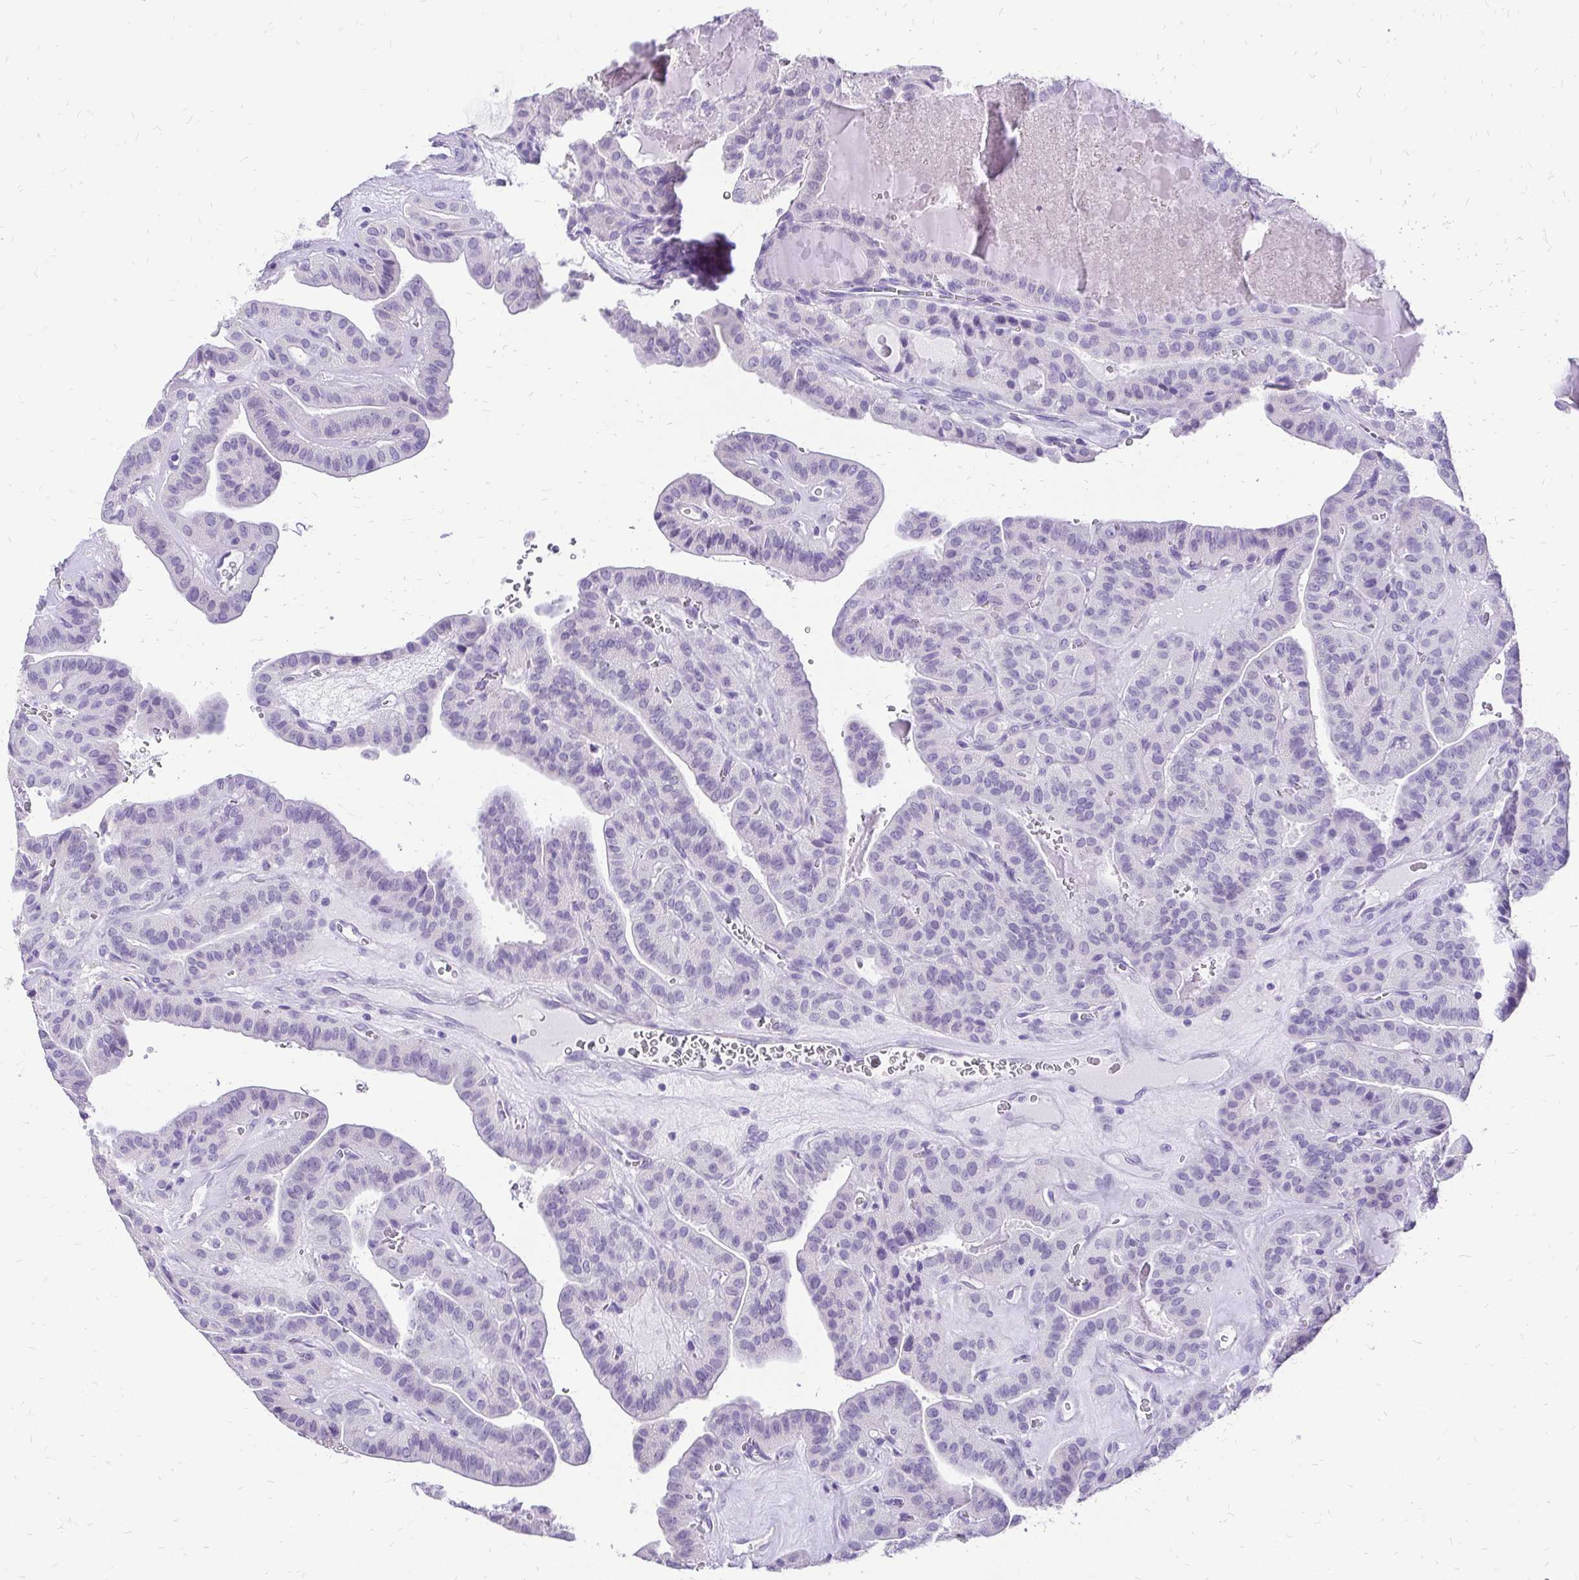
{"staining": {"intensity": "negative", "quantity": "none", "location": "none"}, "tissue": "thyroid cancer", "cell_type": "Tumor cells", "image_type": "cancer", "snomed": [{"axis": "morphology", "description": "Papillary adenocarcinoma, NOS"}, {"axis": "topography", "description": "Thyroid gland"}], "caption": "Immunohistochemistry image of neoplastic tissue: human papillary adenocarcinoma (thyroid) stained with DAB reveals no significant protein positivity in tumor cells.", "gene": "SLC32A1", "patient": {"sex": "male", "age": 52}}